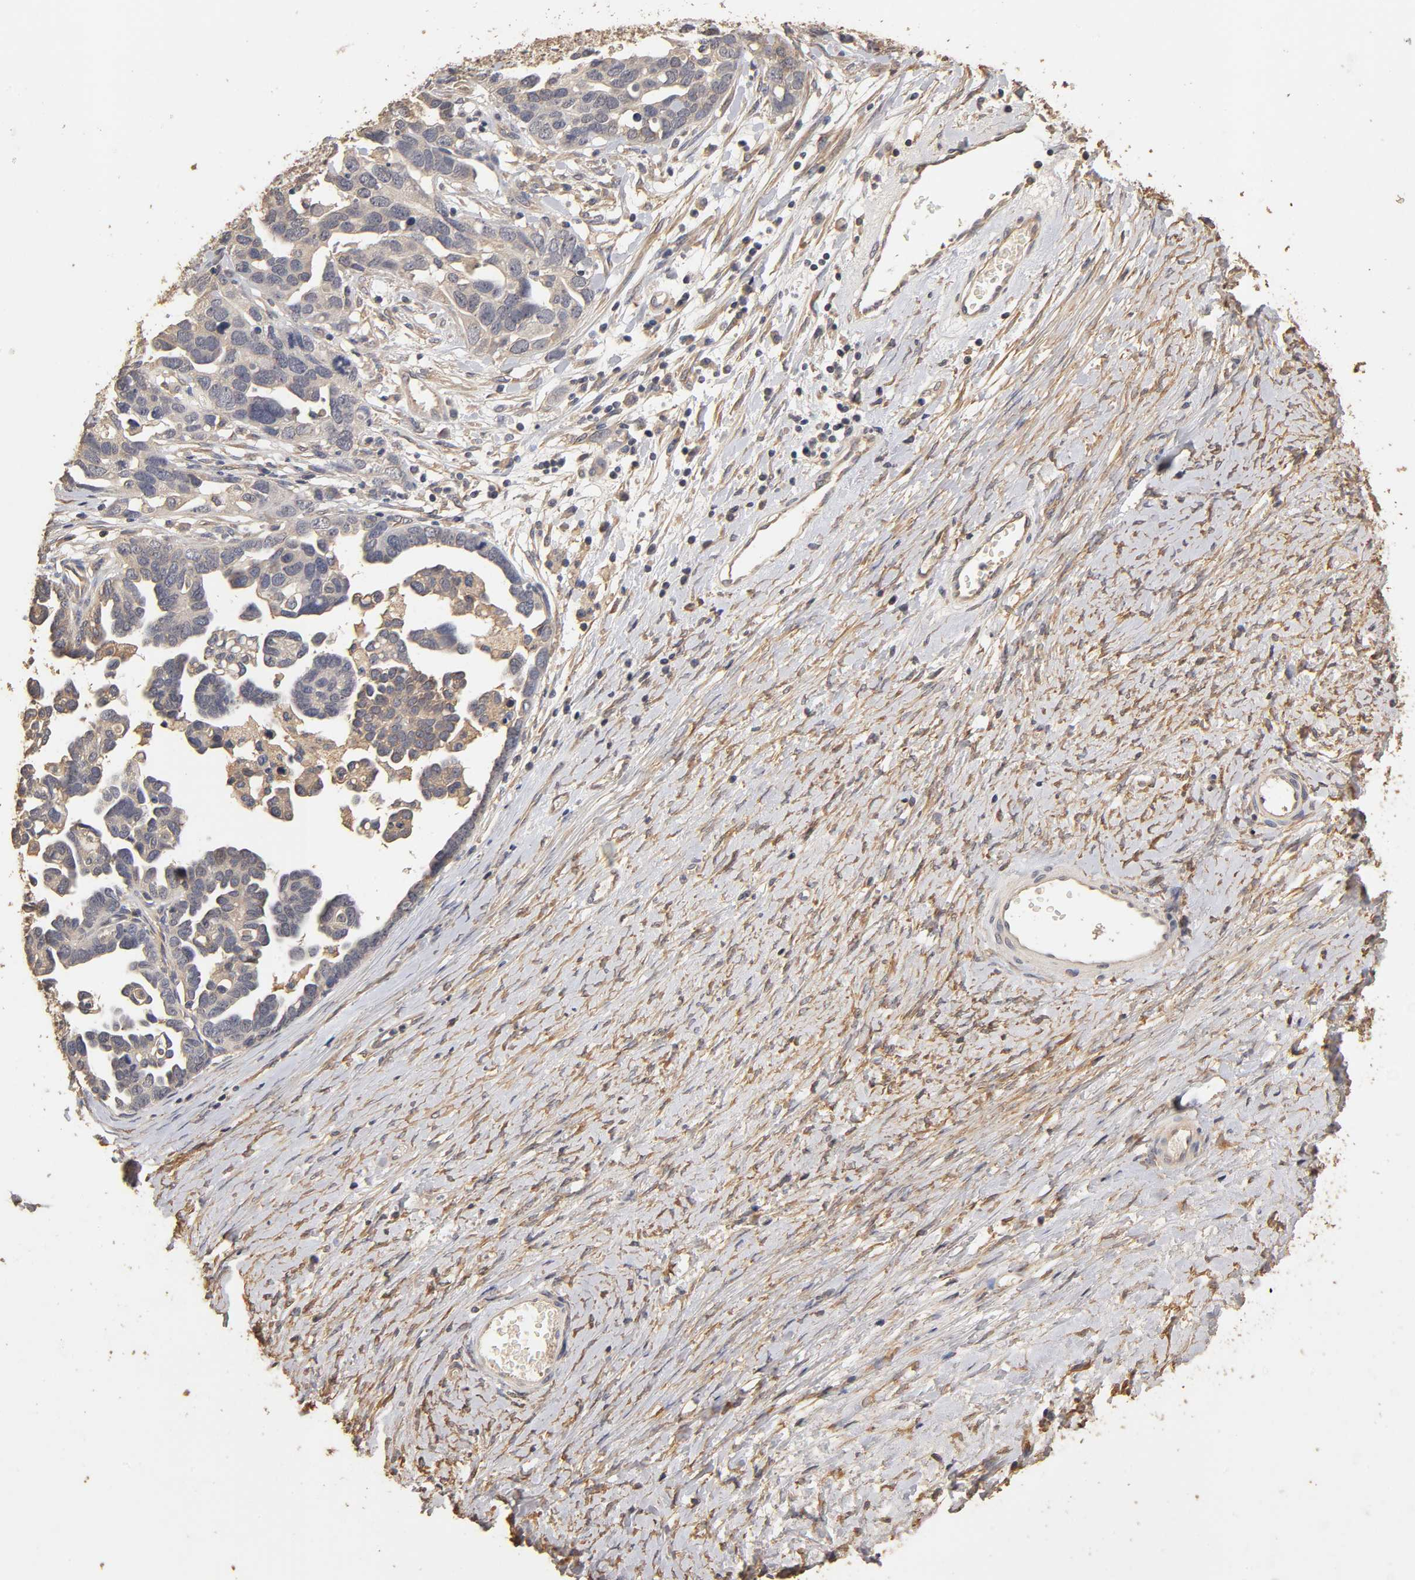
{"staining": {"intensity": "negative", "quantity": "none", "location": "none"}, "tissue": "ovarian cancer", "cell_type": "Tumor cells", "image_type": "cancer", "snomed": [{"axis": "morphology", "description": "Cystadenocarcinoma, serous, NOS"}, {"axis": "topography", "description": "Ovary"}], "caption": "Immunohistochemistry (IHC) image of serous cystadenocarcinoma (ovarian) stained for a protein (brown), which shows no positivity in tumor cells.", "gene": "VSIG4", "patient": {"sex": "female", "age": 54}}